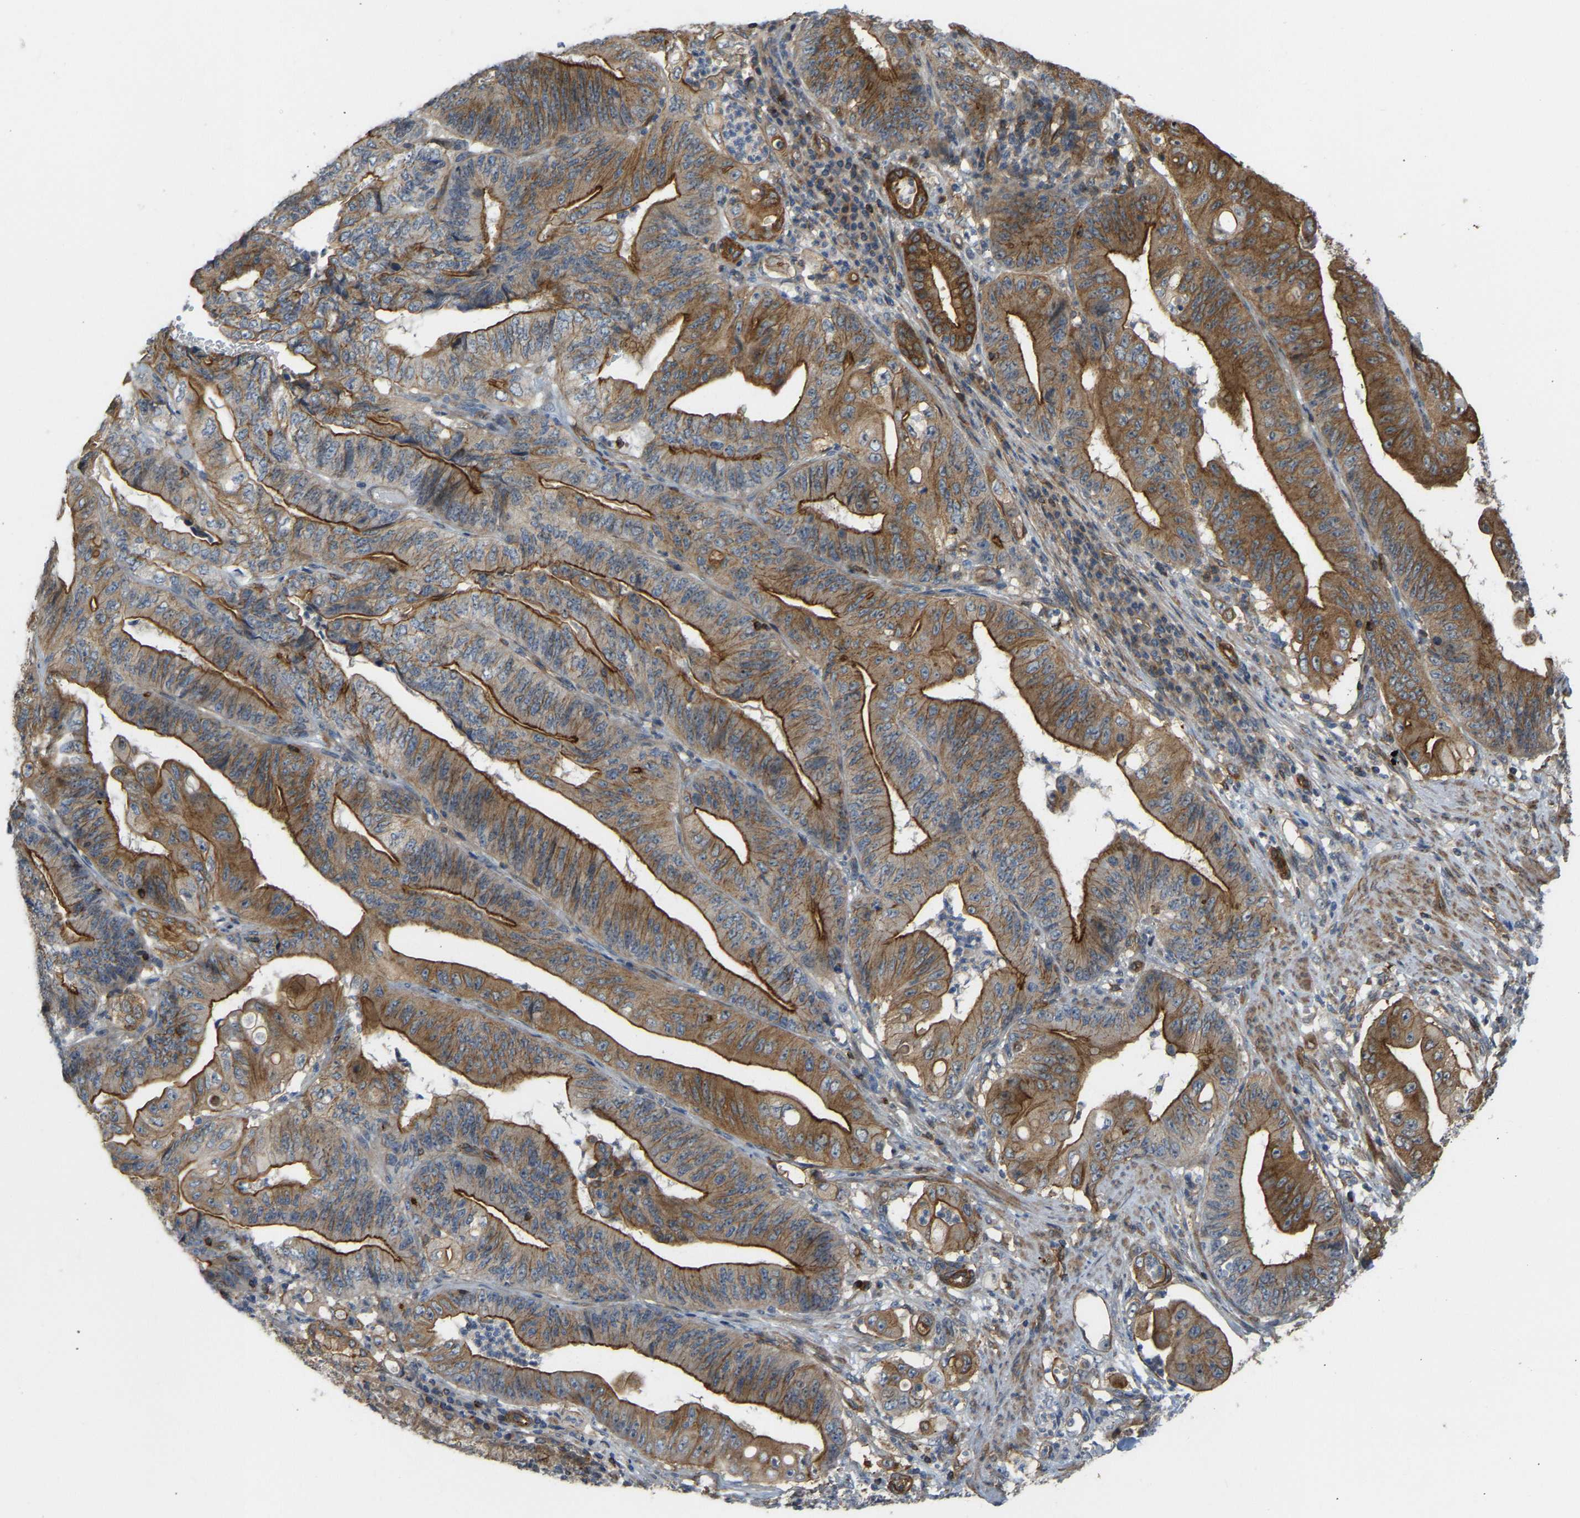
{"staining": {"intensity": "strong", "quantity": ">75%", "location": "cytoplasmic/membranous"}, "tissue": "stomach cancer", "cell_type": "Tumor cells", "image_type": "cancer", "snomed": [{"axis": "morphology", "description": "Adenocarcinoma, NOS"}, {"axis": "topography", "description": "Stomach"}], "caption": "Human stomach cancer (adenocarcinoma) stained for a protein (brown) reveals strong cytoplasmic/membranous positive expression in about >75% of tumor cells.", "gene": "KIAA1671", "patient": {"sex": "female", "age": 73}}